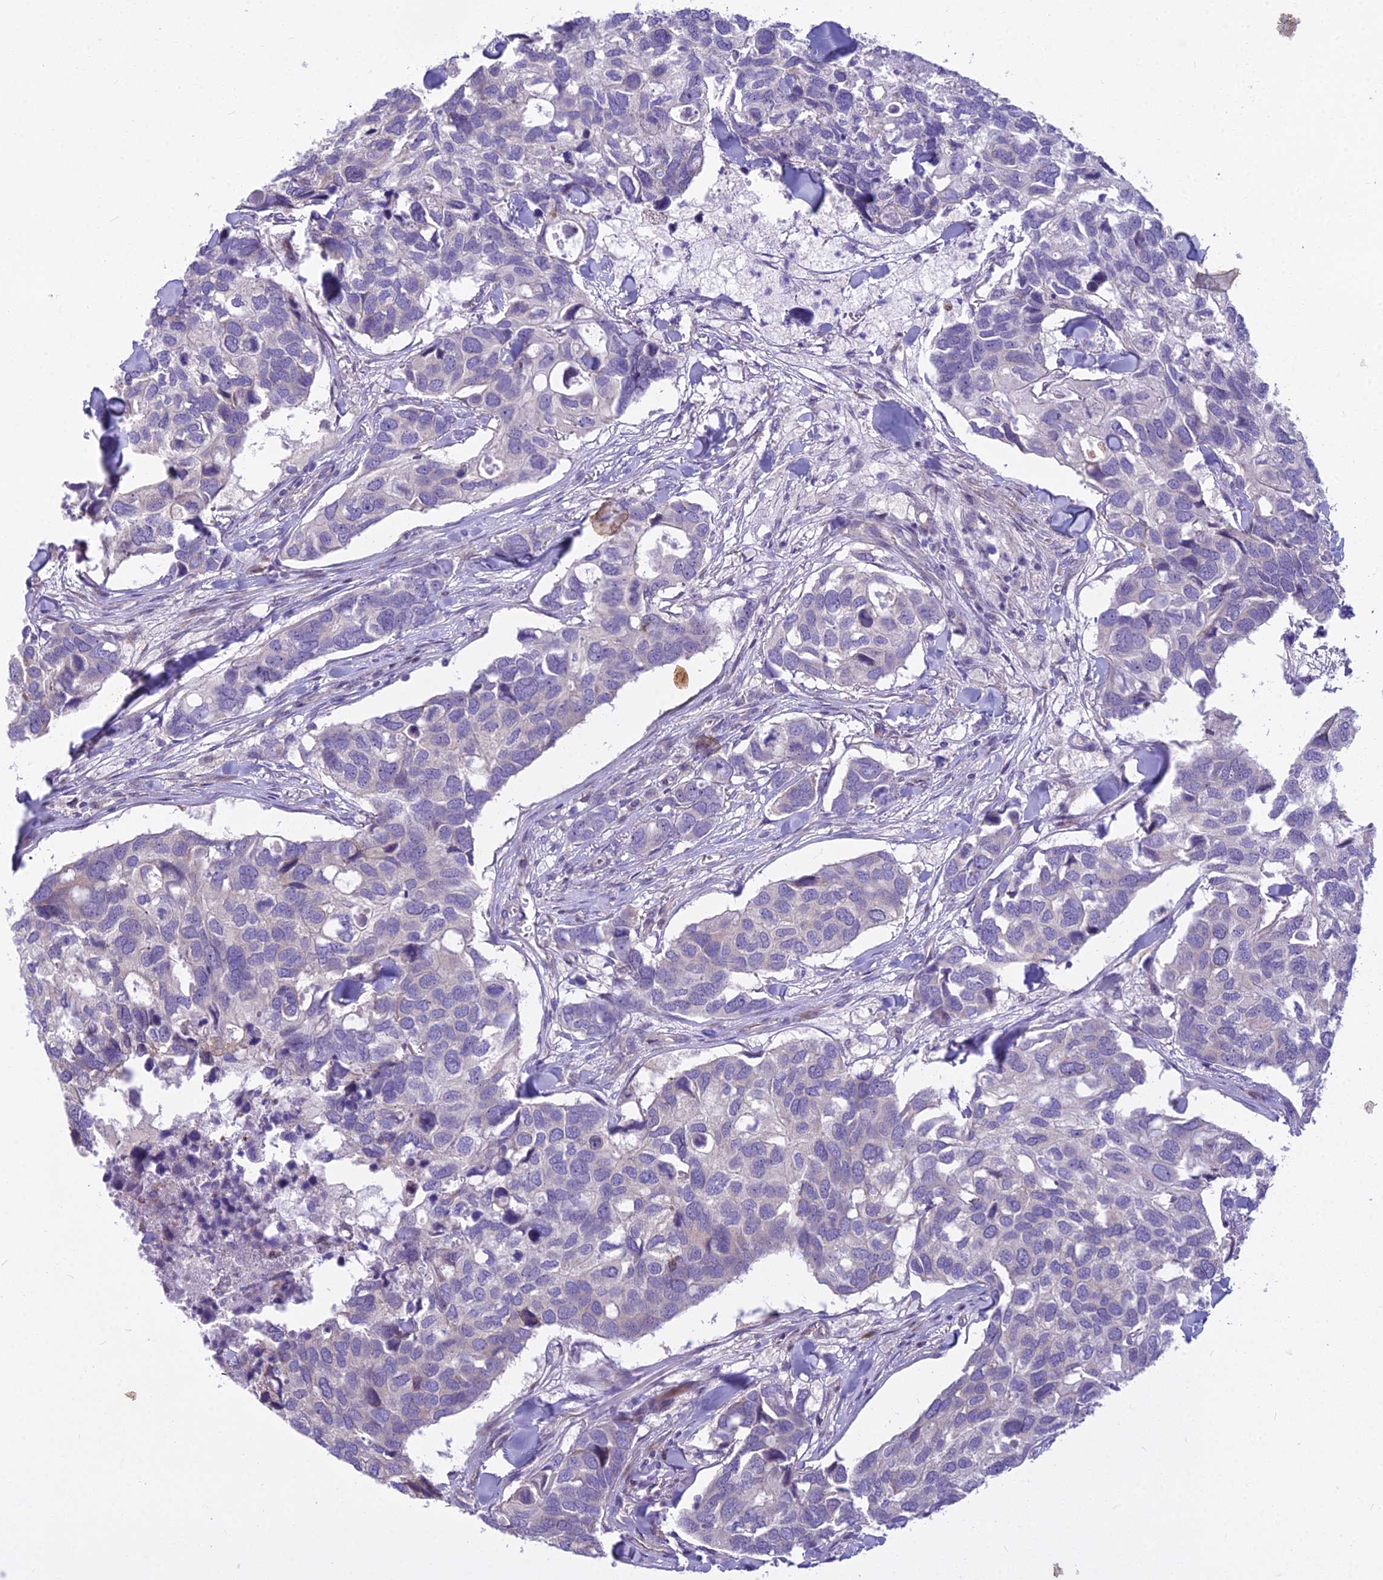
{"staining": {"intensity": "negative", "quantity": "none", "location": "none"}, "tissue": "breast cancer", "cell_type": "Tumor cells", "image_type": "cancer", "snomed": [{"axis": "morphology", "description": "Duct carcinoma"}, {"axis": "topography", "description": "Breast"}], "caption": "DAB (3,3'-diaminobenzidine) immunohistochemical staining of human breast cancer reveals no significant positivity in tumor cells.", "gene": "PCDHB14", "patient": {"sex": "female", "age": 83}}